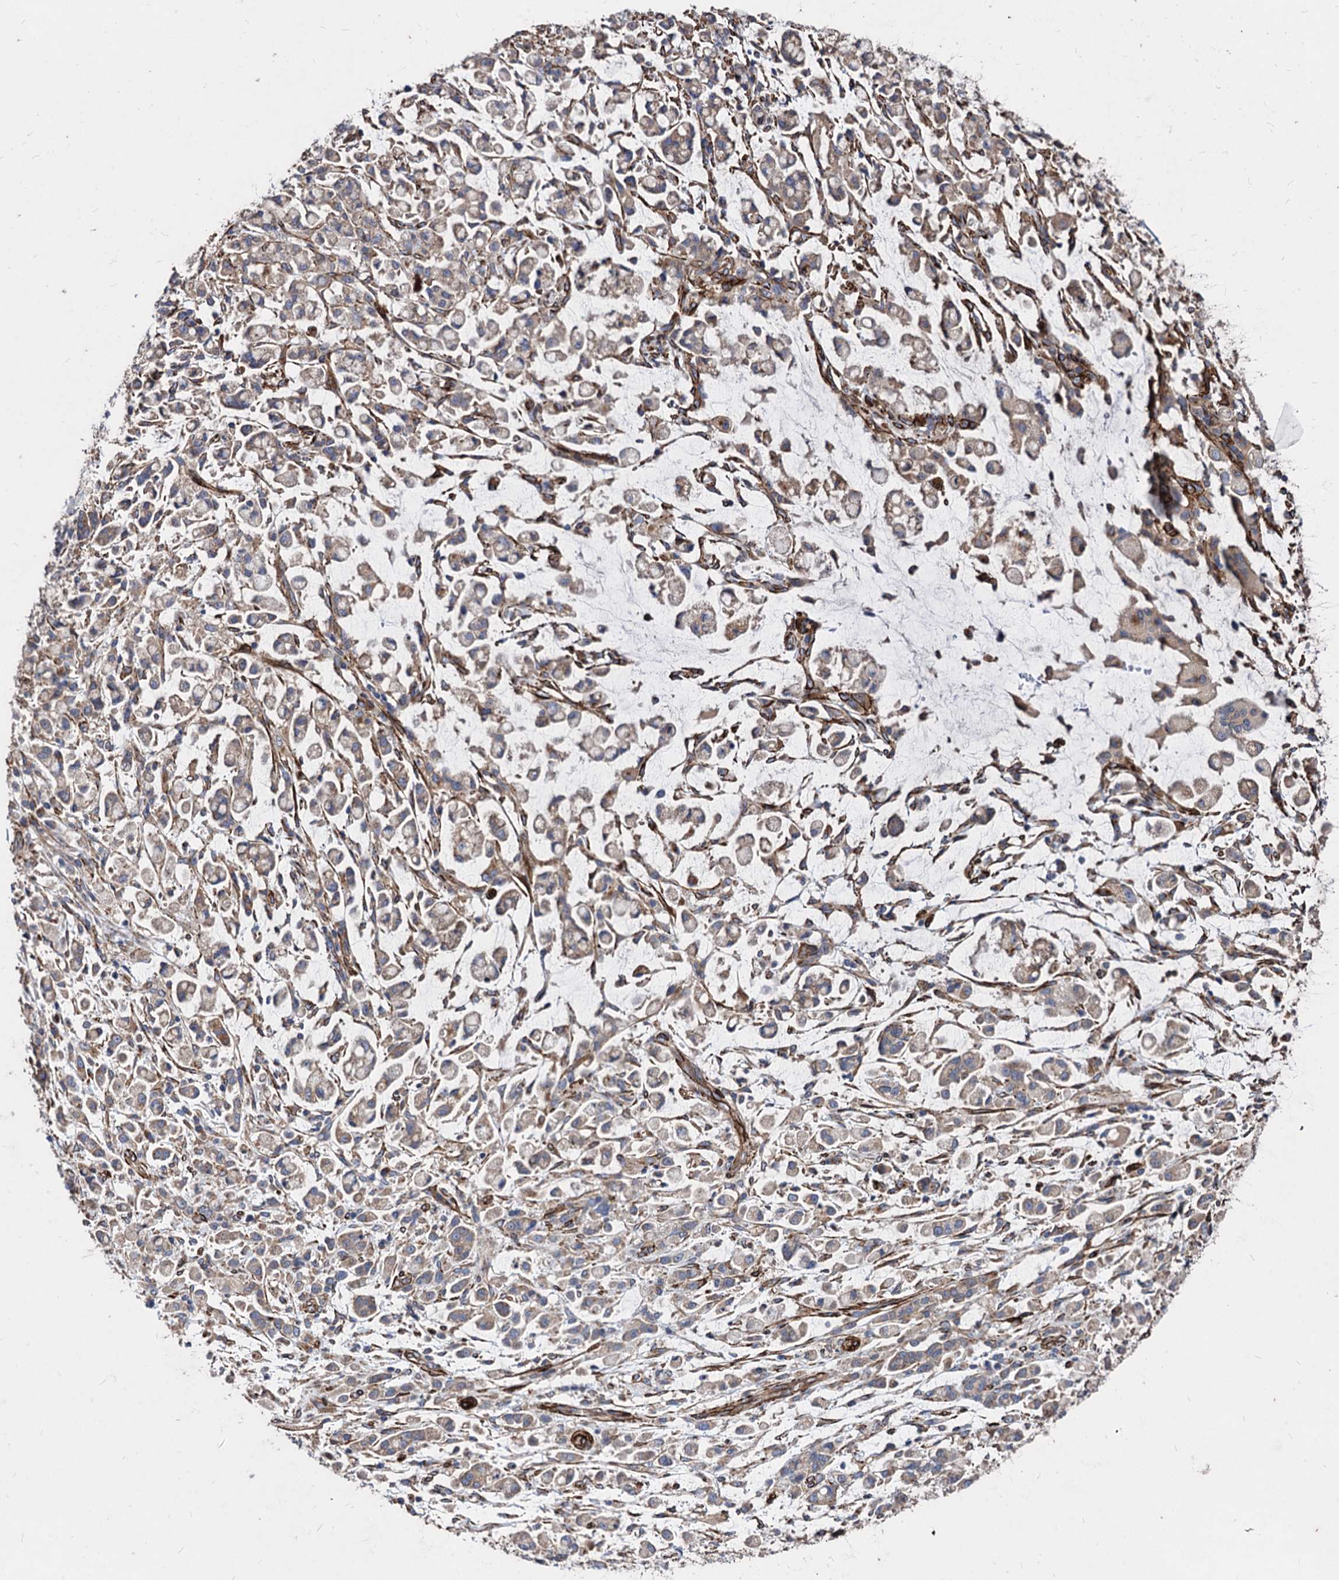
{"staining": {"intensity": "weak", "quantity": ">75%", "location": "cytoplasmic/membranous"}, "tissue": "stomach cancer", "cell_type": "Tumor cells", "image_type": "cancer", "snomed": [{"axis": "morphology", "description": "Adenocarcinoma, NOS"}, {"axis": "topography", "description": "Stomach"}], "caption": "This histopathology image displays stomach cancer stained with immunohistochemistry to label a protein in brown. The cytoplasmic/membranous of tumor cells show weak positivity for the protein. Nuclei are counter-stained blue.", "gene": "WDR11", "patient": {"sex": "female", "age": 60}}